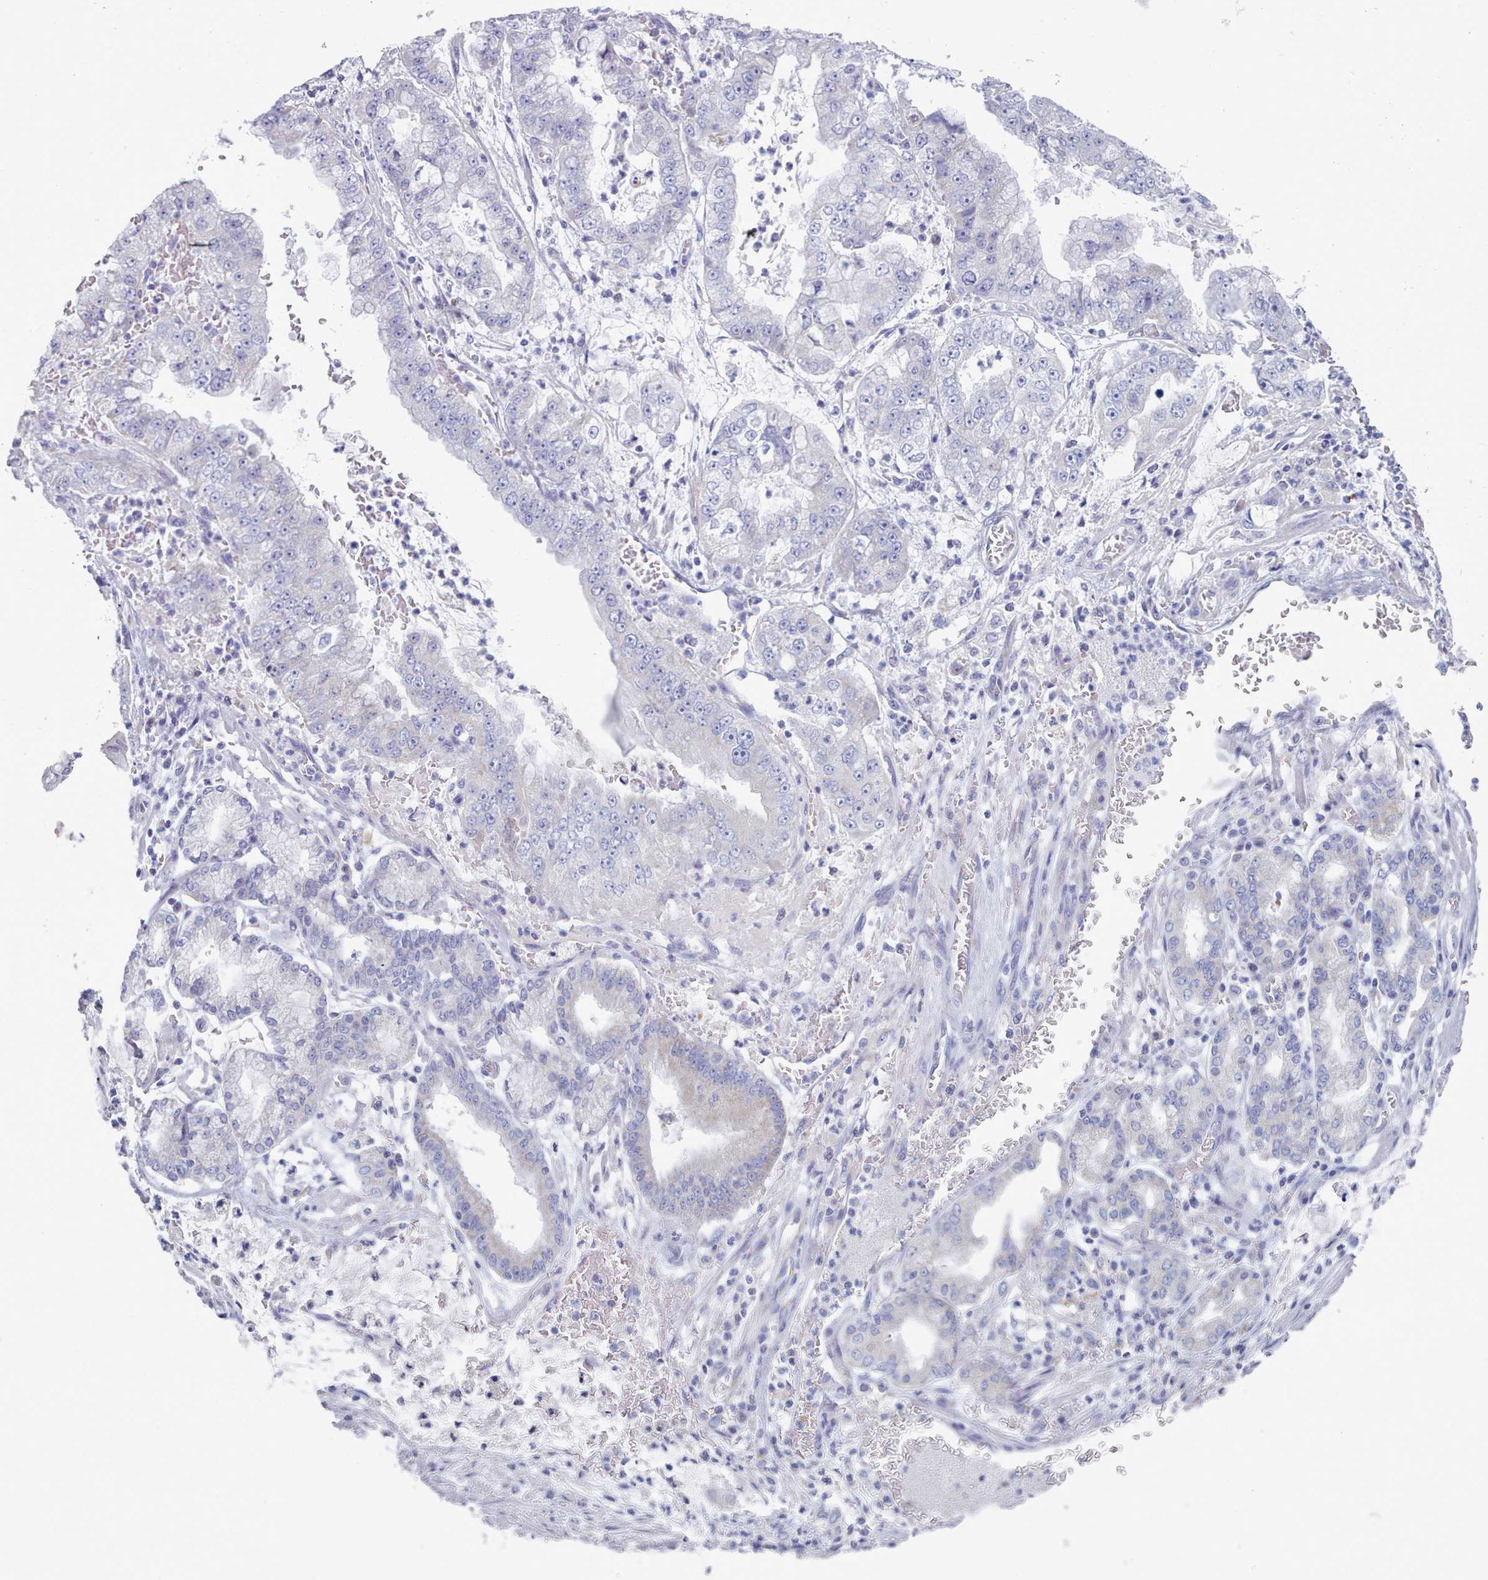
{"staining": {"intensity": "negative", "quantity": "none", "location": "none"}, "tissue": "stomach cancer", "cell_type": "Tumor cells", "image_type": "cancer", "snomed": [{"axis": "morphology", "description": "Adenocarcinoma, NOS"}, {"axis": "topography", "description": "Stomach"}], "caption": "Stomach cancer was stained to show a protein in brown. There is no significant staining in tumor cells. Nuclei are stained in blue.", "gene": "HAO1", "patient": {"sex": "male", "age": 76}}